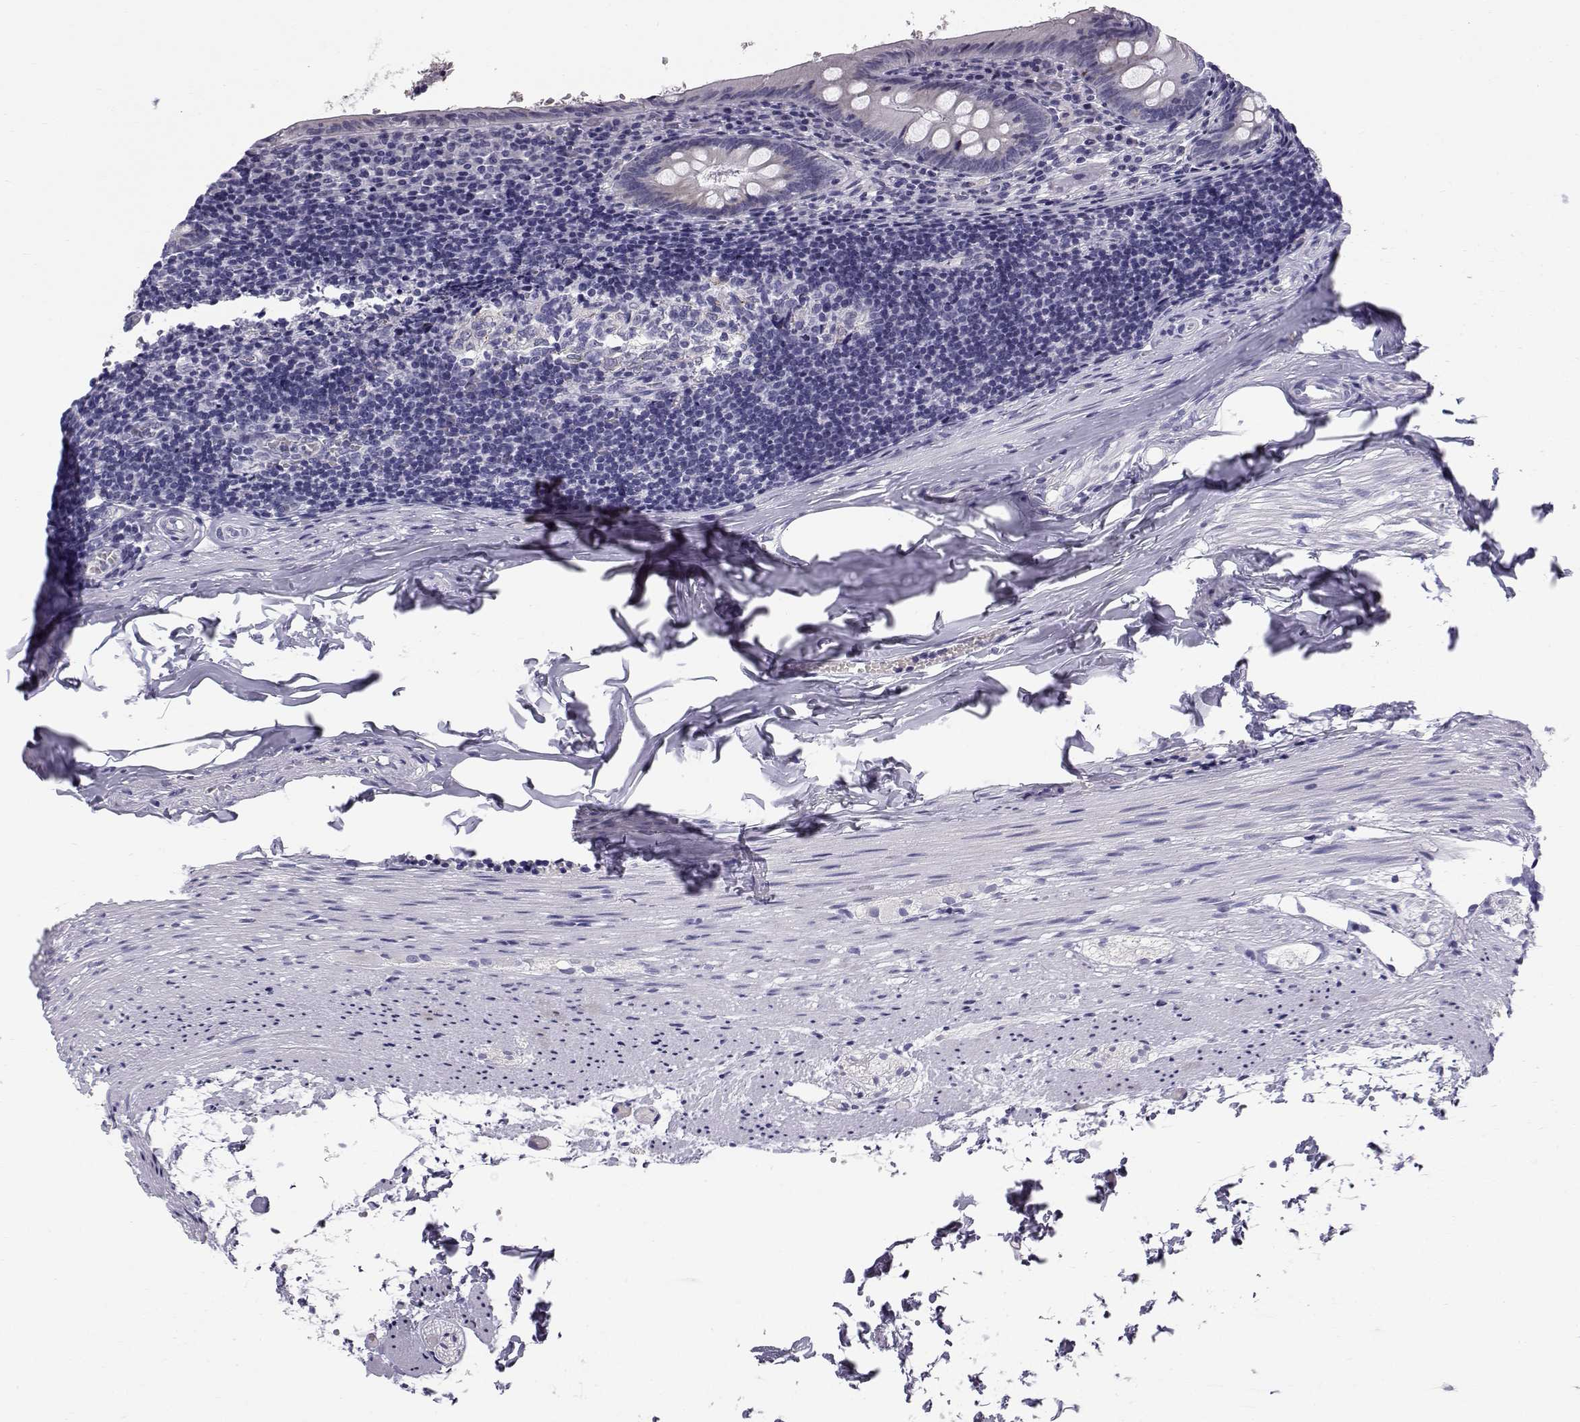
{"staining": {"intensity": "negative", "quantity": "none", "location": "none"}, "tissue": "appendix", "cell_type": "Glandular cells", "image_type": "normal", "snomed": [{"axis": "morphology", "description": "Normal tissue, NOS"}, {"axis": "topography", "description": "Appendix"}], "caption": "The immunohistochemistry (IHC) image has no significant staining in glandular cells of appendix. (Immunohistochemistry (ihc), brightfield microscopy, high magnification).", "gene": "RNASE12", "patient": {"sex": "female", "age": 23}}